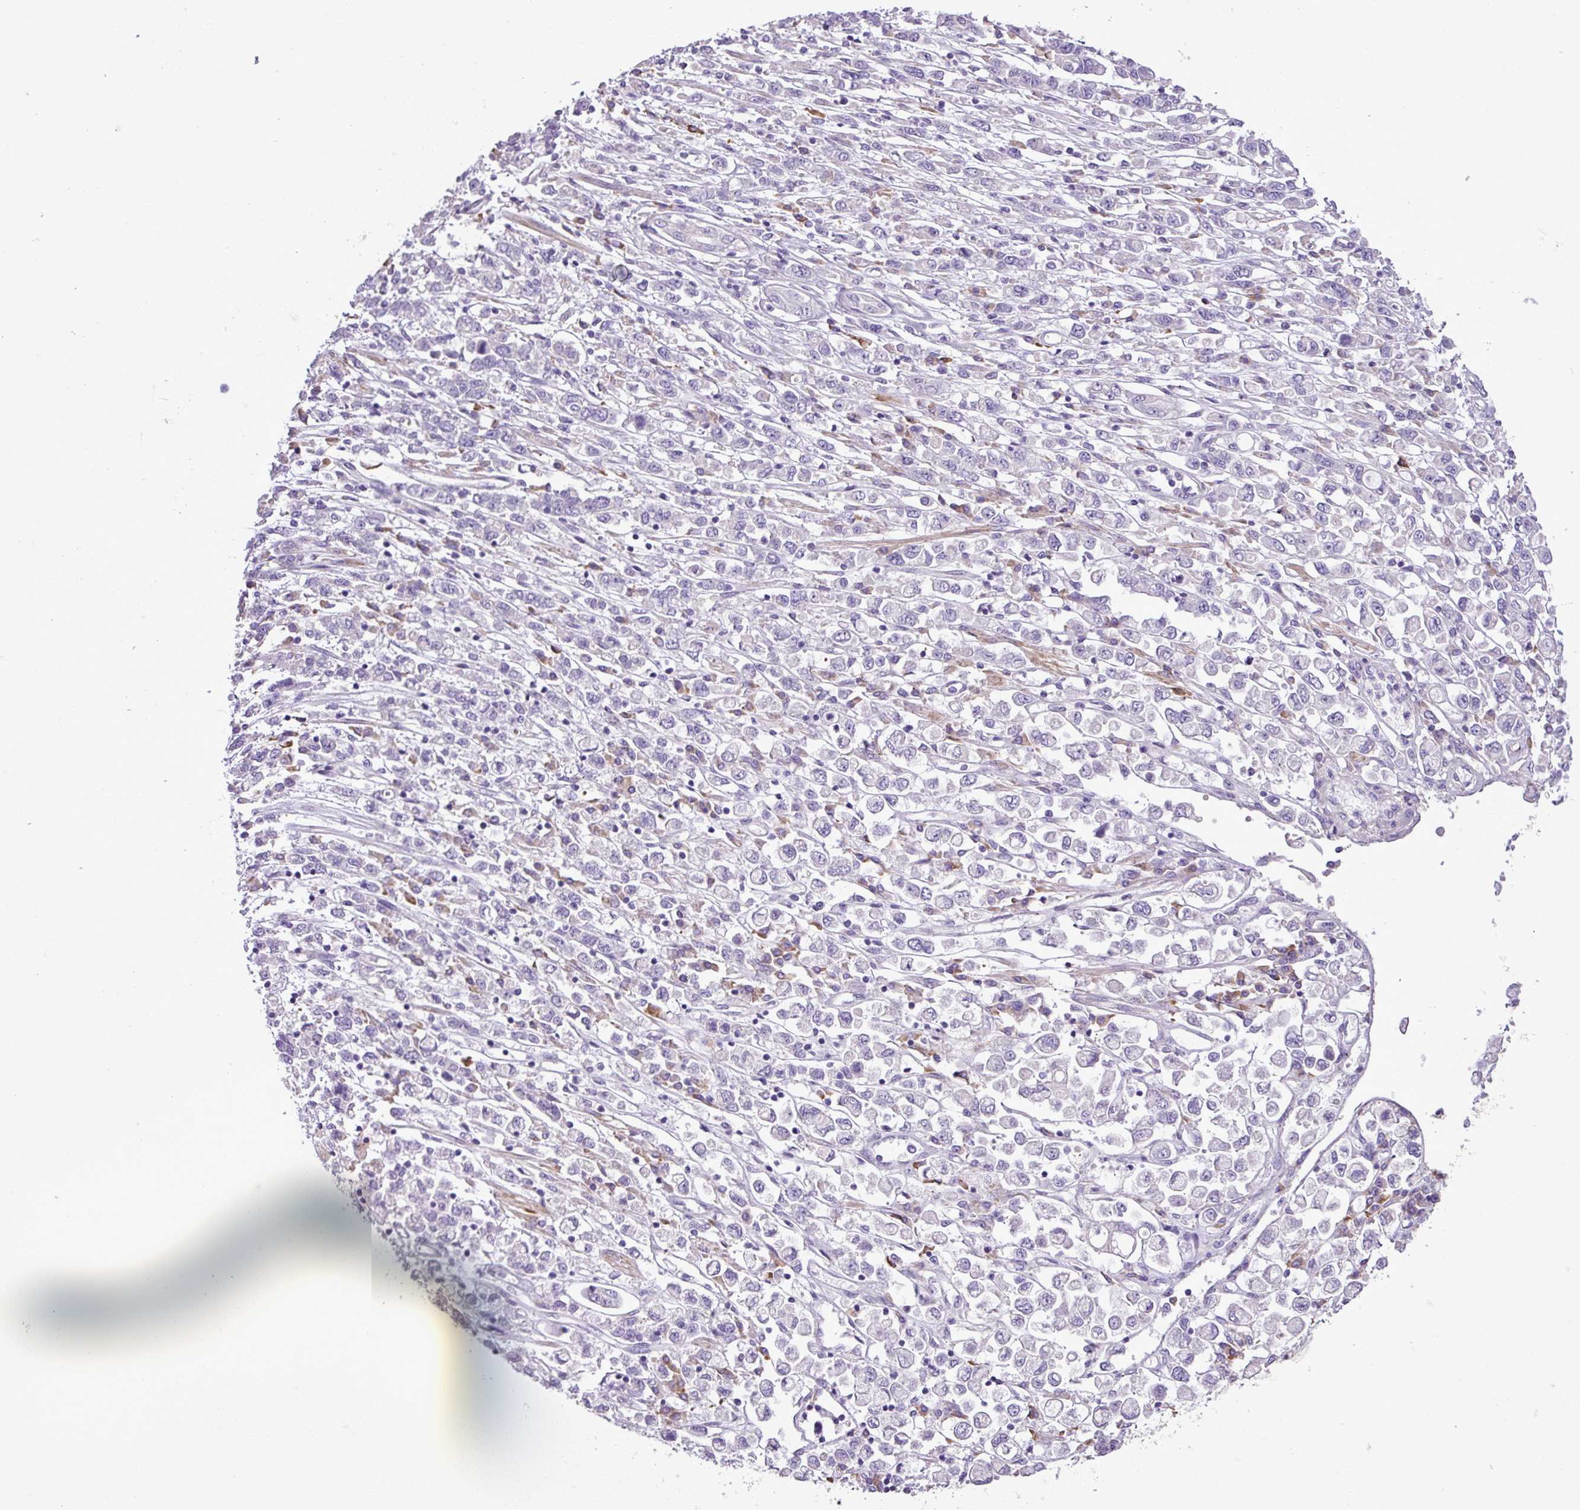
{"staining": {"intensity": "negative", "quantity": "none", "location": "none"}, "tissue": "stomach cancer", "cell_type": "Tumor cells", "image_type": "cancer", "snomed": [{"axis": "morphology", "description": "Adenocarcinoma, NOS"}, {"axis": "topography", "description": "Stomach"}], "caption": "Immunohistochemical staining of human stomach adenocarcinoma exhibits no significant staining in tumor cells.", "gene": "MOCS3", "patient": {"sex": "female", "age": 76}}